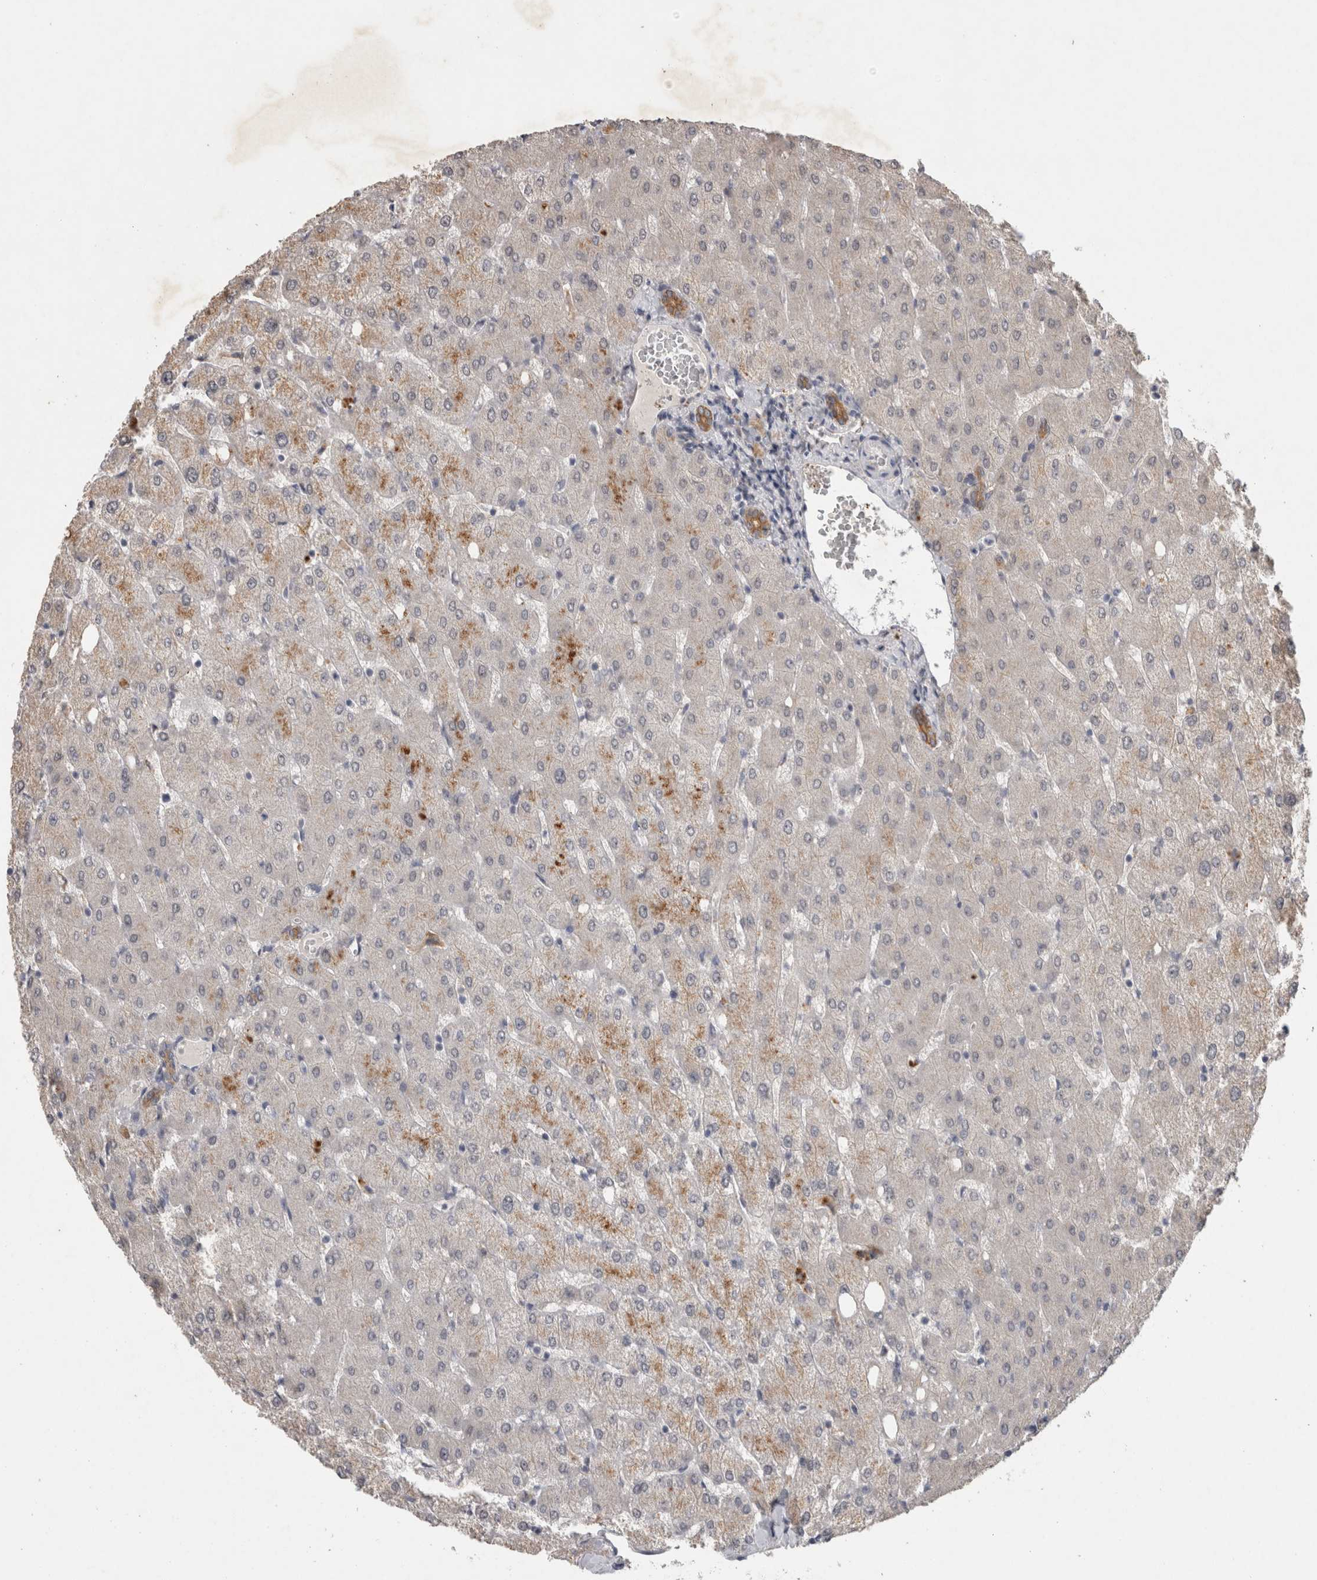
{"staining": {"intensity": "moderate", "quantity": ">75%", "location": "cytoplasmic/membranous"}, "tissue": "liver", "cell_type": "Cholangiocytes", "image_type": "normal", "snomed": [{"axis": "morphology", "description": "Normal tissue, NOS"}, {"axis": "topography", "description": "Liver"}], "caption": "Protein expression analysis of normal liver displays moderate cytoplasmic/membranous expression in about >75% of cholangiocytes.", "gene": "RHPN1", "patient": {"sex": "female", "age": 54}}